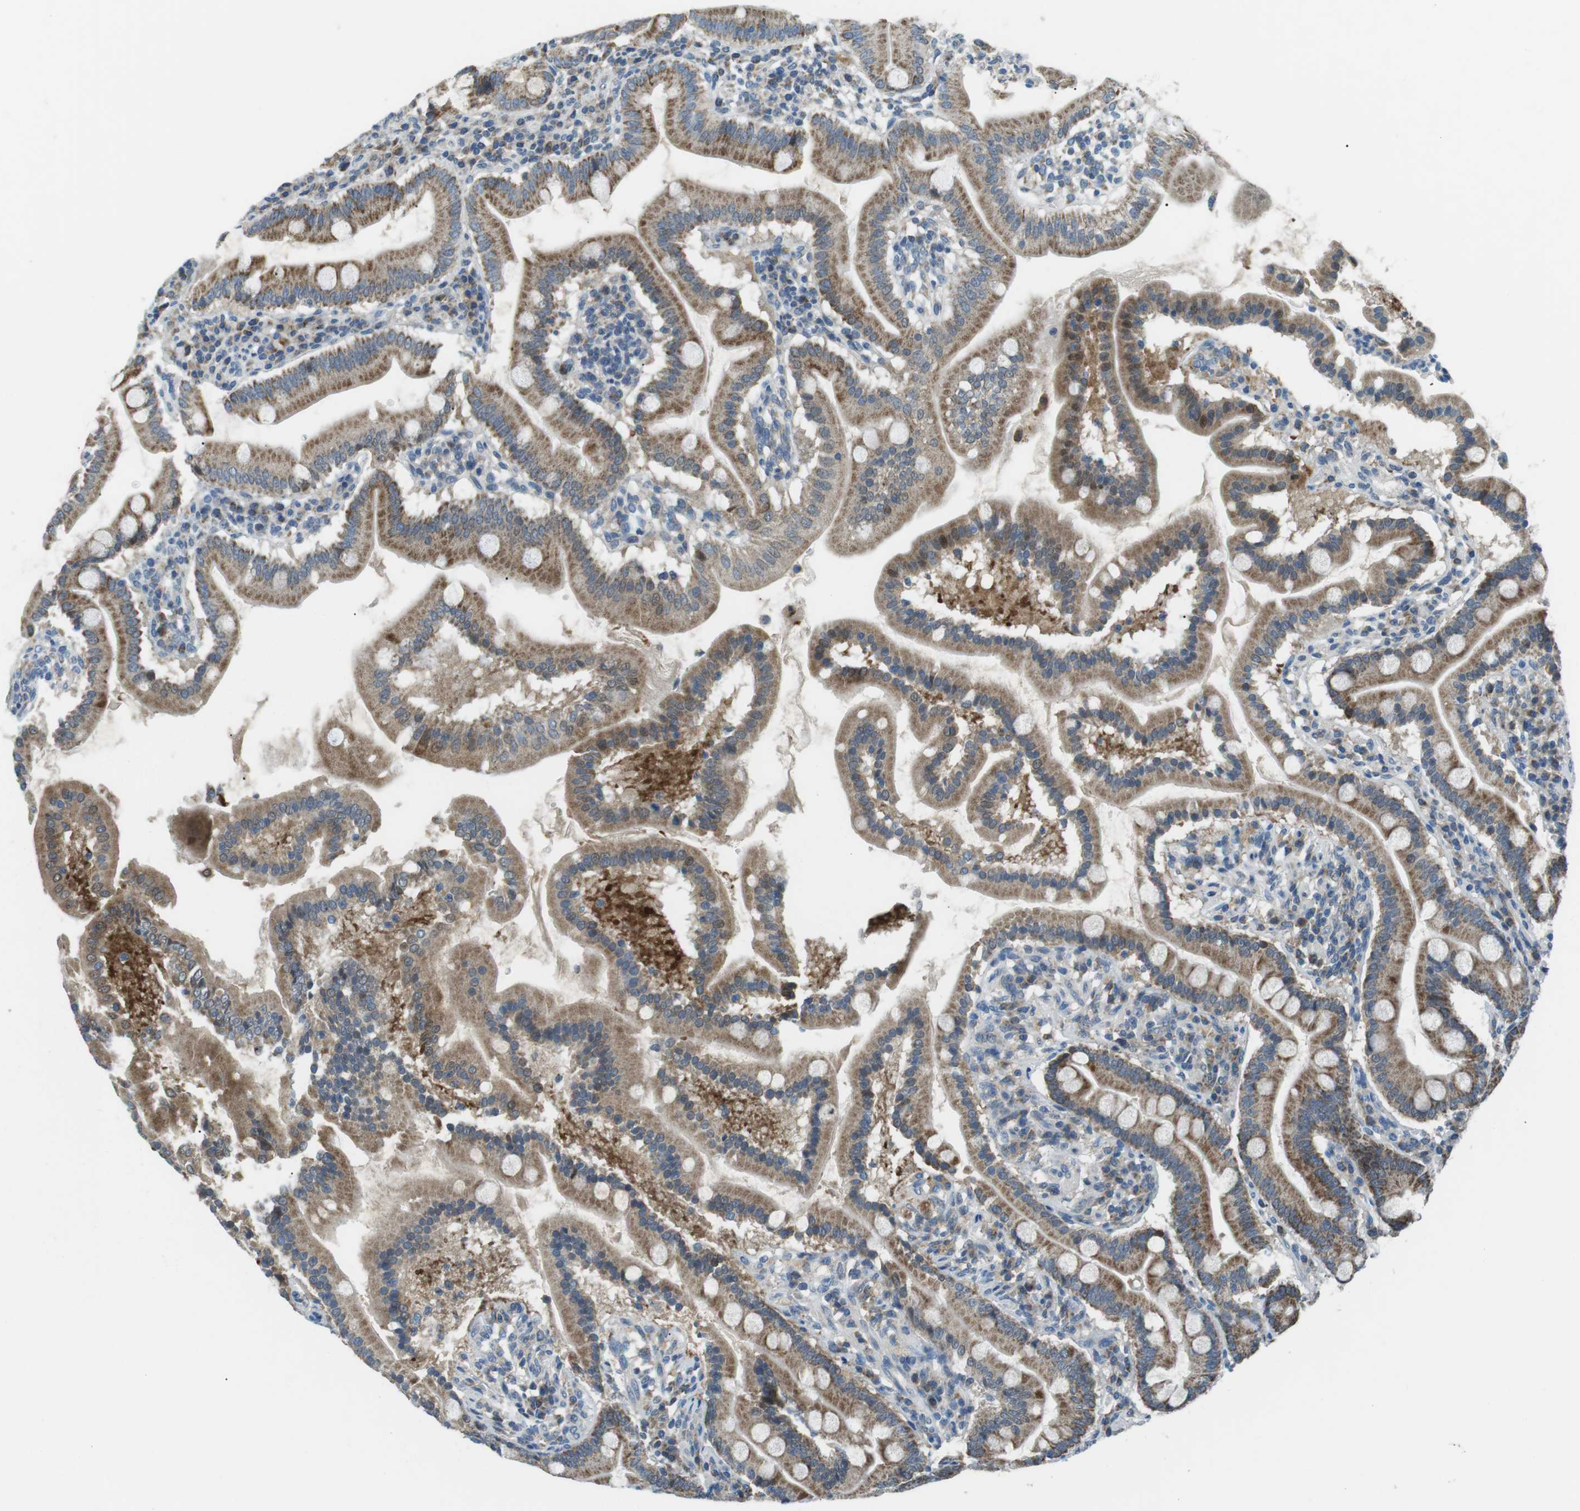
{"staining": {"intensity": "moderate", "quantity": ">75%", "location": "cytoplasmic/membranous"}, "tissue": "duodenum", "cell_type": "Glandular cells", "image_type": "normal", "snomed": [{"axis": "morphology", "description": "Normal tissue, NOS"}, {"axis": "topography", "description": "Duodenum"}], "caption": "Glandular cells exhibit medium levels of moderate cytoplasmic/membranous expression in about >75% of cells in normal duodenum.", "gene": "BACE1", "patient": {"sex": "male", "age": 50}}